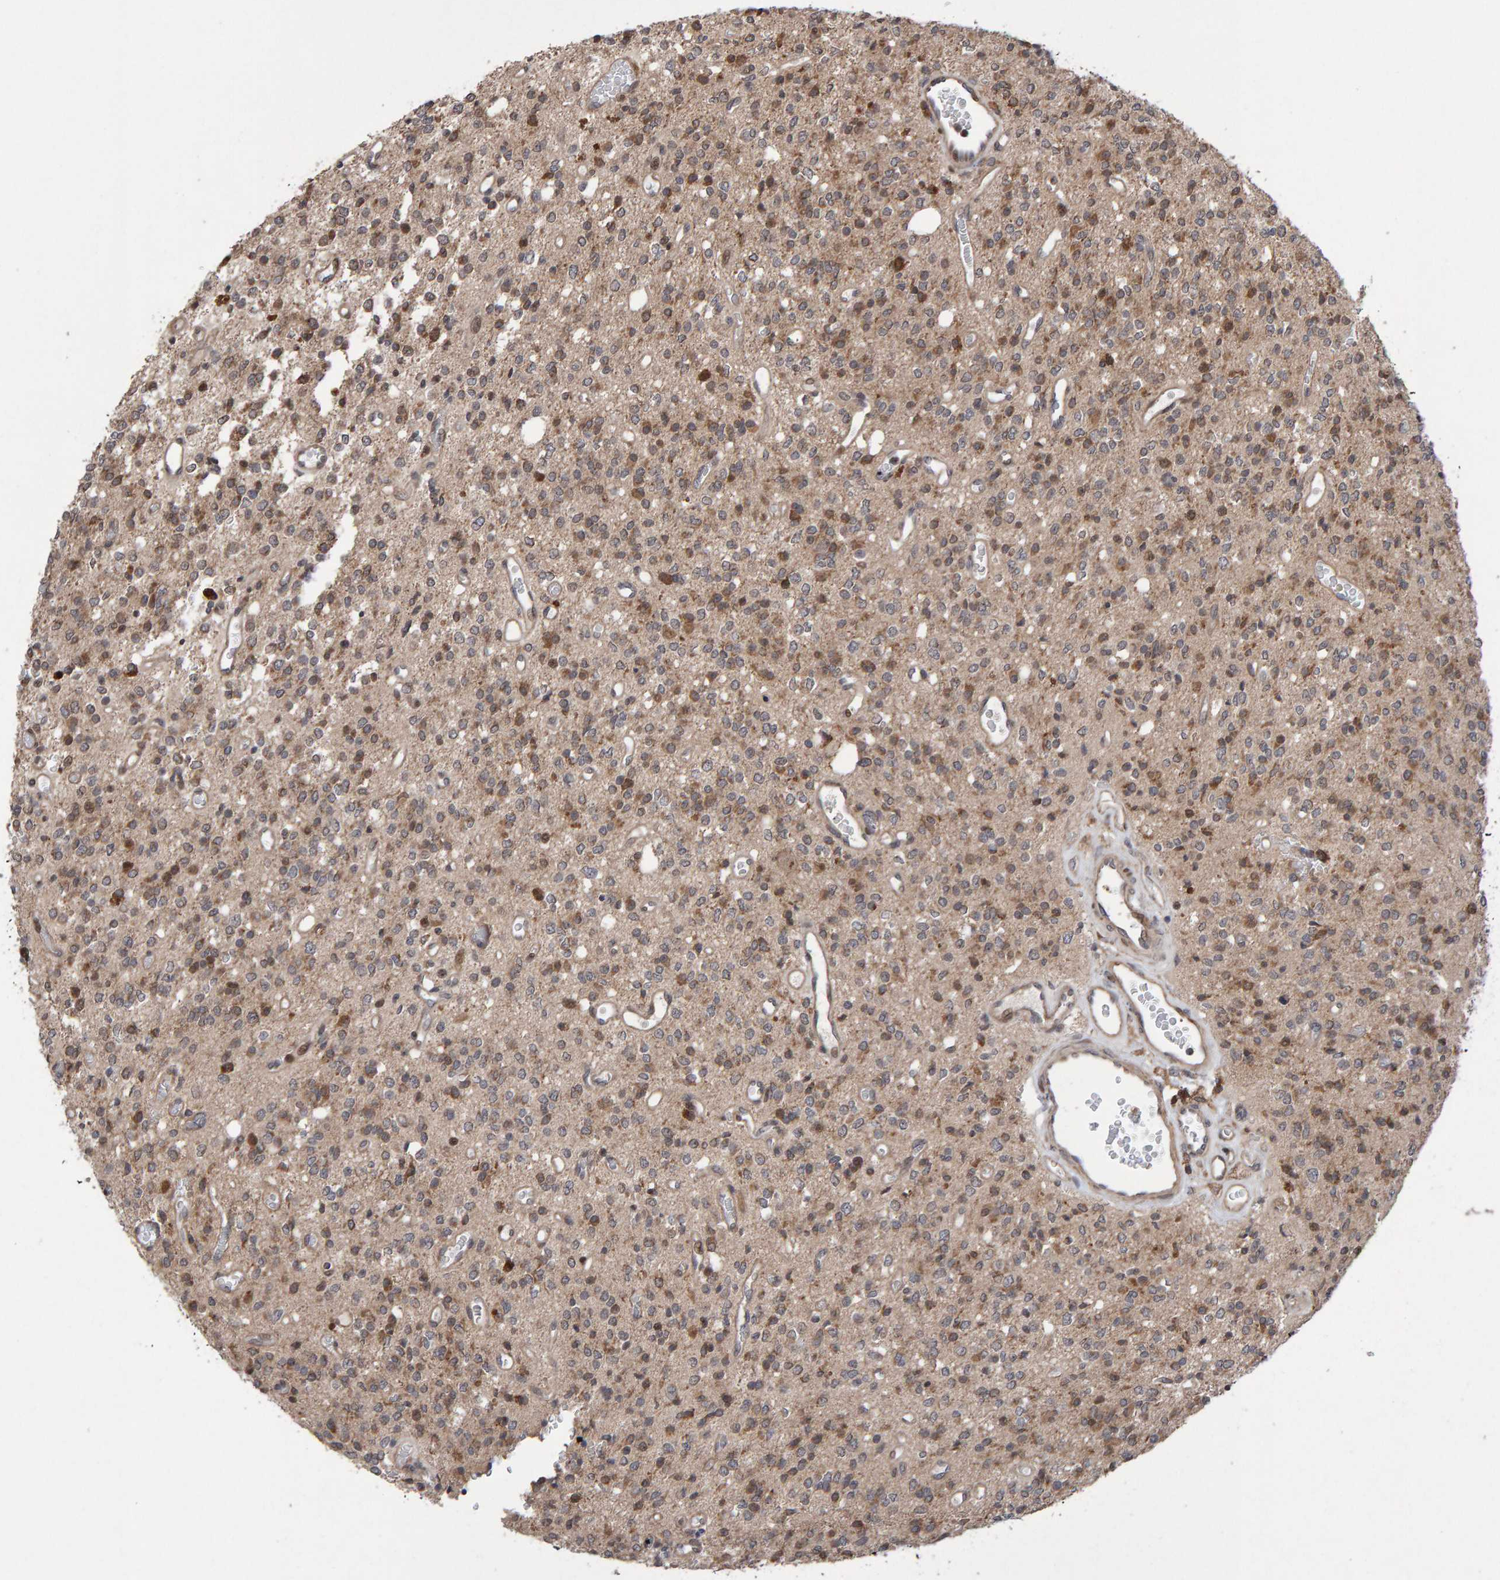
{"staining": {"intensity": "moderate", "quantity": ">75%", "location": "cytoplasmic/membranous"}, "tissue": "glioma", "cell_type": "Tumor cells", "image_type": "cancer", "snomed": [{"axis": "morphology", "description": "Glioma, malignant, High grade"}, {"axis": "topography", "description": "Brain"}], "caption": "Protein staining displays moderate cytoplasmic/membranous positivity in approximately >75% of tumor cells in high-grade glioma (malignant).", "gene": "PECR", "patient": {"sex": "male", "age": 34}}